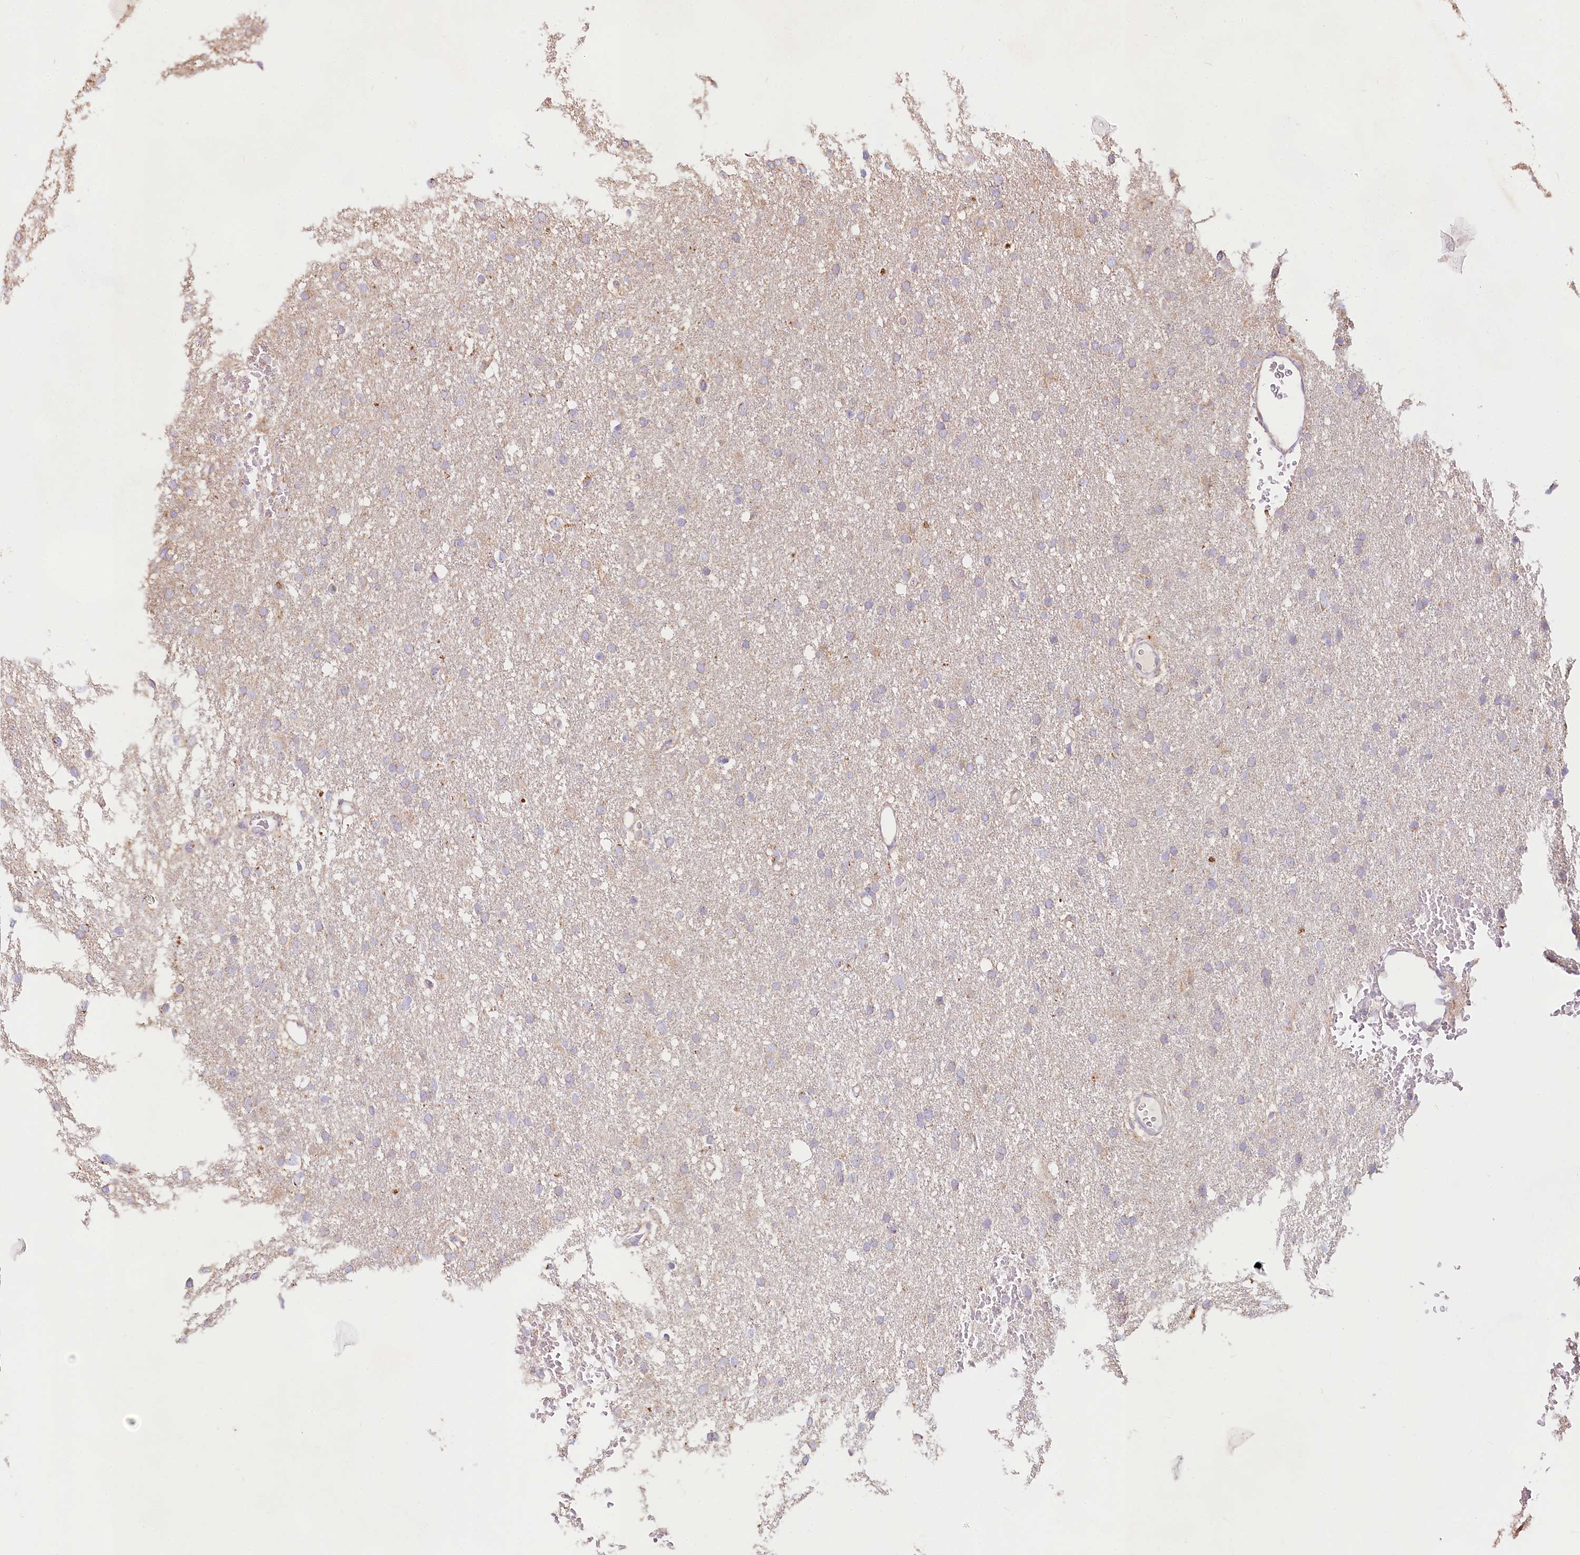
{"staining": {"intensity": "negative", "quantity": "none", "location": "none"}, "tissue": "glioma", "cell_type": "Tumor cells", "image_type": "cancer", "snomed": [{"axis": "morphology", "description": "Glioma, malignant, High grade"}, {"axis": "topography", "description": "Cerebral cortex"}], "caption": "Protein analysis of malignant glioma (high-grade) exhibits no significant positivity in tumor cells.", "gene": "TASOR2", "patient": {"sex": "female", "age": 36}}